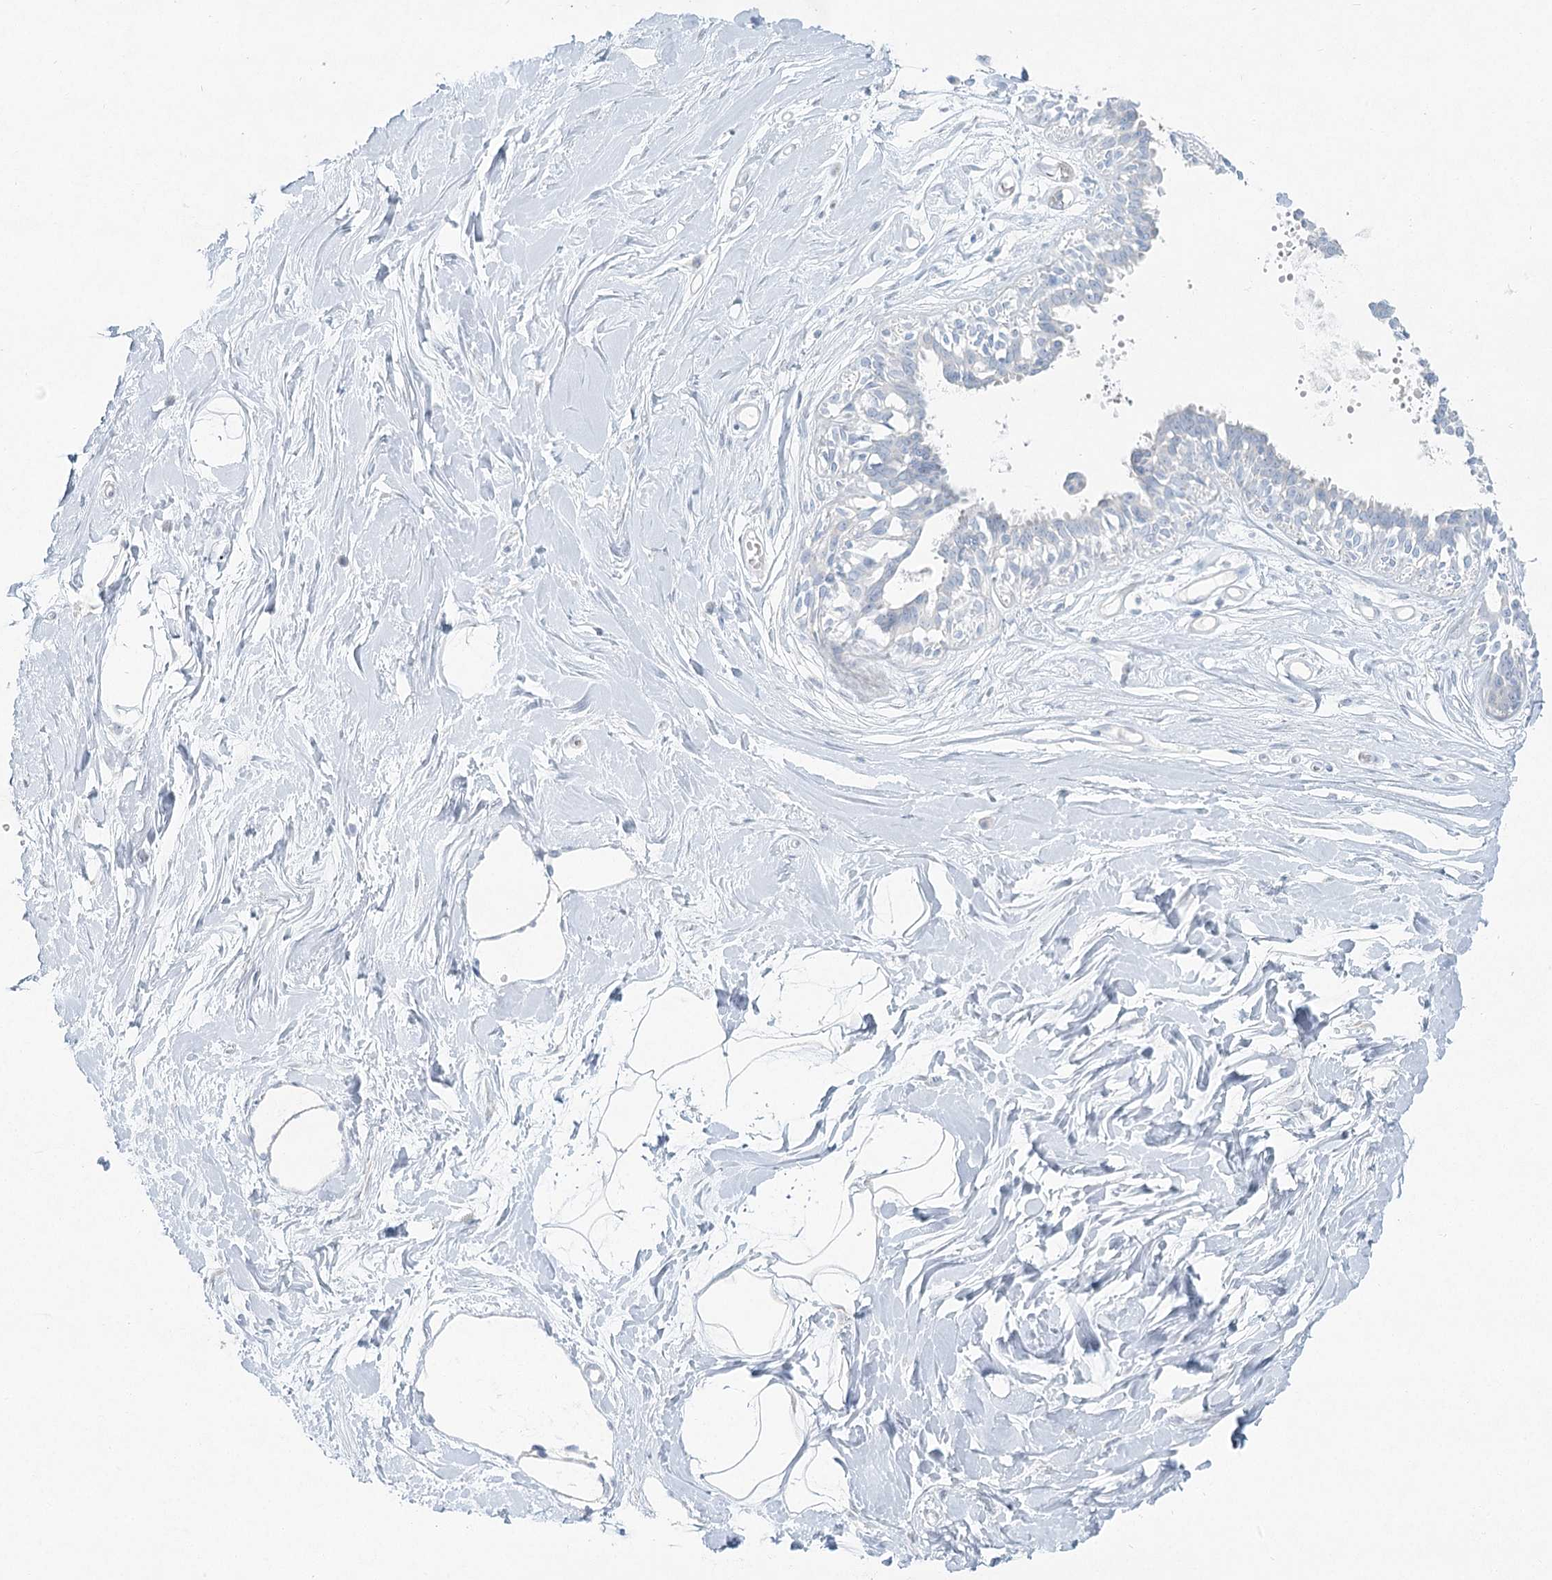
{"staining": {"intensity": "negative", "quantity": "none", "location": "none"}, "tissue": "breast", "cell_type": "Adipocytes", "image_type": "normal", "snomed": [{"axis": "morphology", "description": "Normal tissue, NOS"}, {"axis": "topography", "description": "Breast"}], "caption": "IHC photomicrograph of unremarkable breast: breast stained with DAB shows no significant protein expression in adipocytes.", "gene": "LRP2BP", "patient": {"sex": "female", "age": 45}}